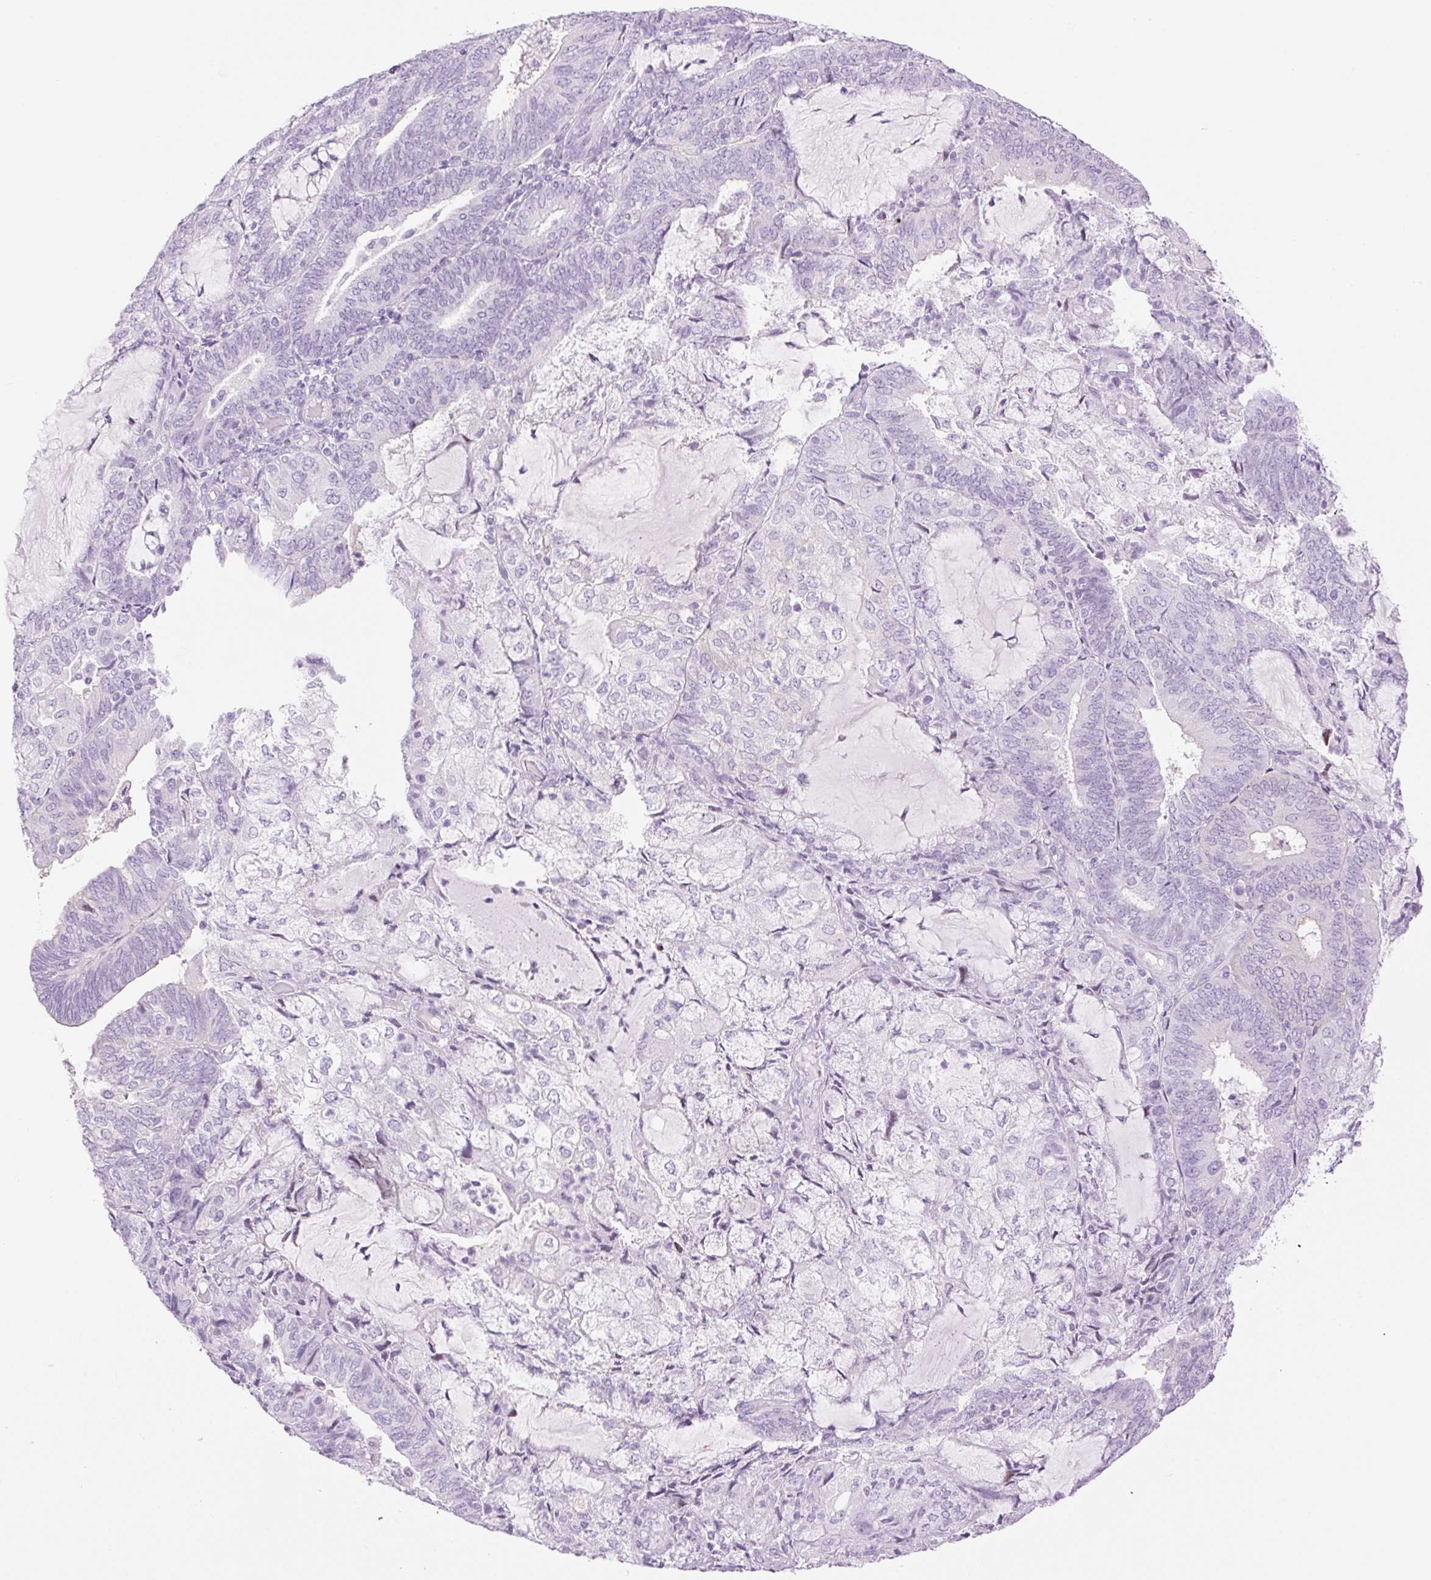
{"staining": {"intensity": "negative", "quantity": "none", "location": "none"}, "tissue": "endometrial cancer", "cell_type": "Tumor cells", "image_type": "cancer", "snomed": [{"axis": "morphology", "description": "Adenocarcinoma, NOS"}, {"axis": "topography", "description": "Endometrium"}], "caption": "Endometrial cancer stained for a protein using IHC displays no expression tumor cells.", "gene": "SP140L", "patient": {"sex": "female", "age": 81}}